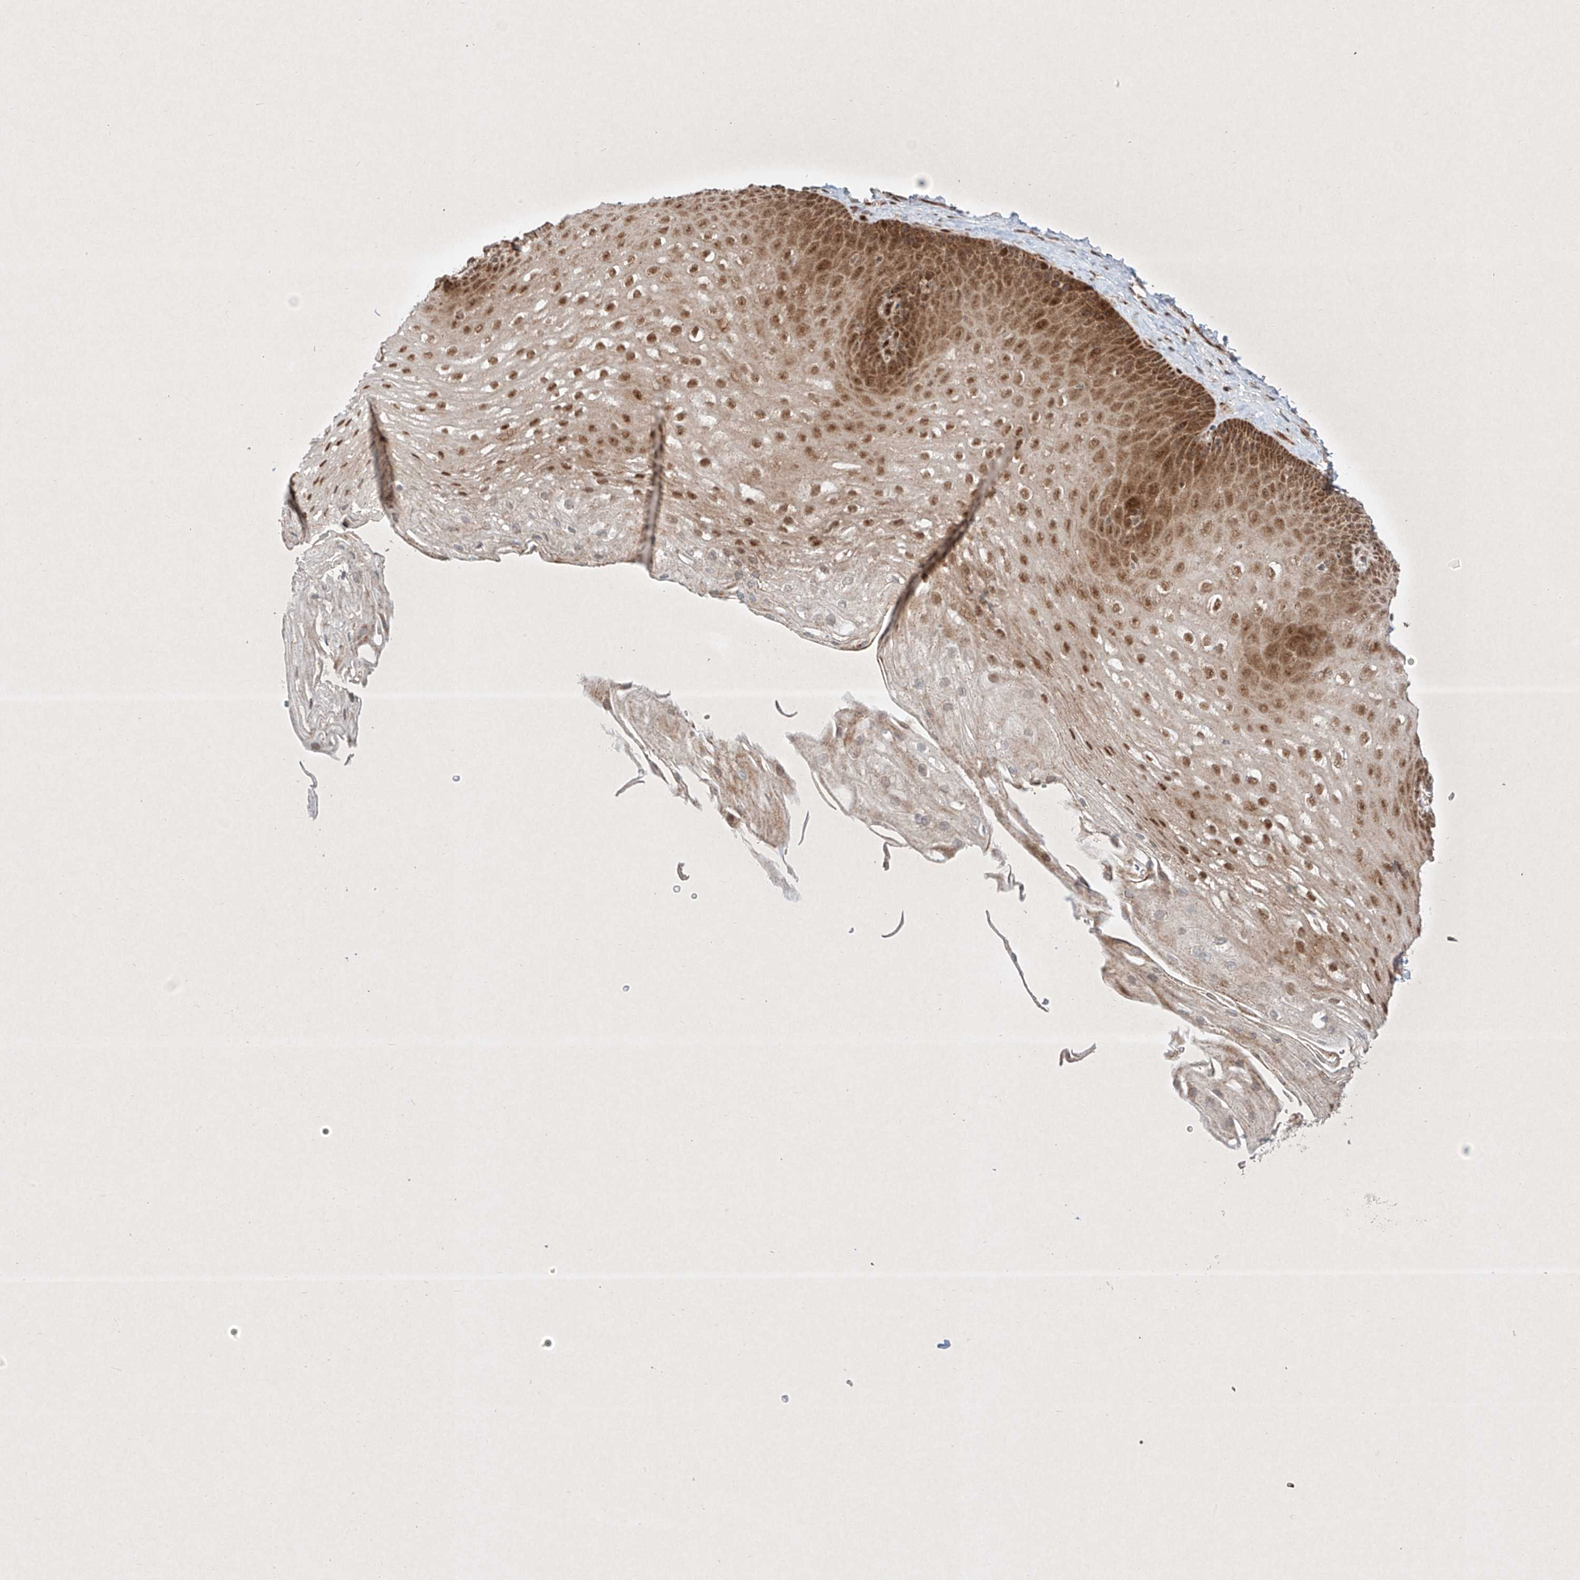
{"staining": {"intensity": "moderate", "quantity": ">75%", "location": "cytoplasmic/membranous,nuclear"}, "tissue": "esophagus", "cell_type": "Squamous epithelial cells", "image_type": "normal", "snomed": [{"axis": "morphology", "description": "Normal tissue, NOS"}, {"axis": "topography", "description": "Esophagus"}], "caption": "Benign esophagus was stained to show a protein in brown. There is medium levels of moderate cytoplasmic/membranous,nuclear expression in approximately >75% of squamous epithelial cells. Using DAB (brown) and hematoxylin (blue) stains, captured at high magnification using brightfield microscopy.", "gene": "EPG5", "patient": {"sex": "female", "age": 66}}